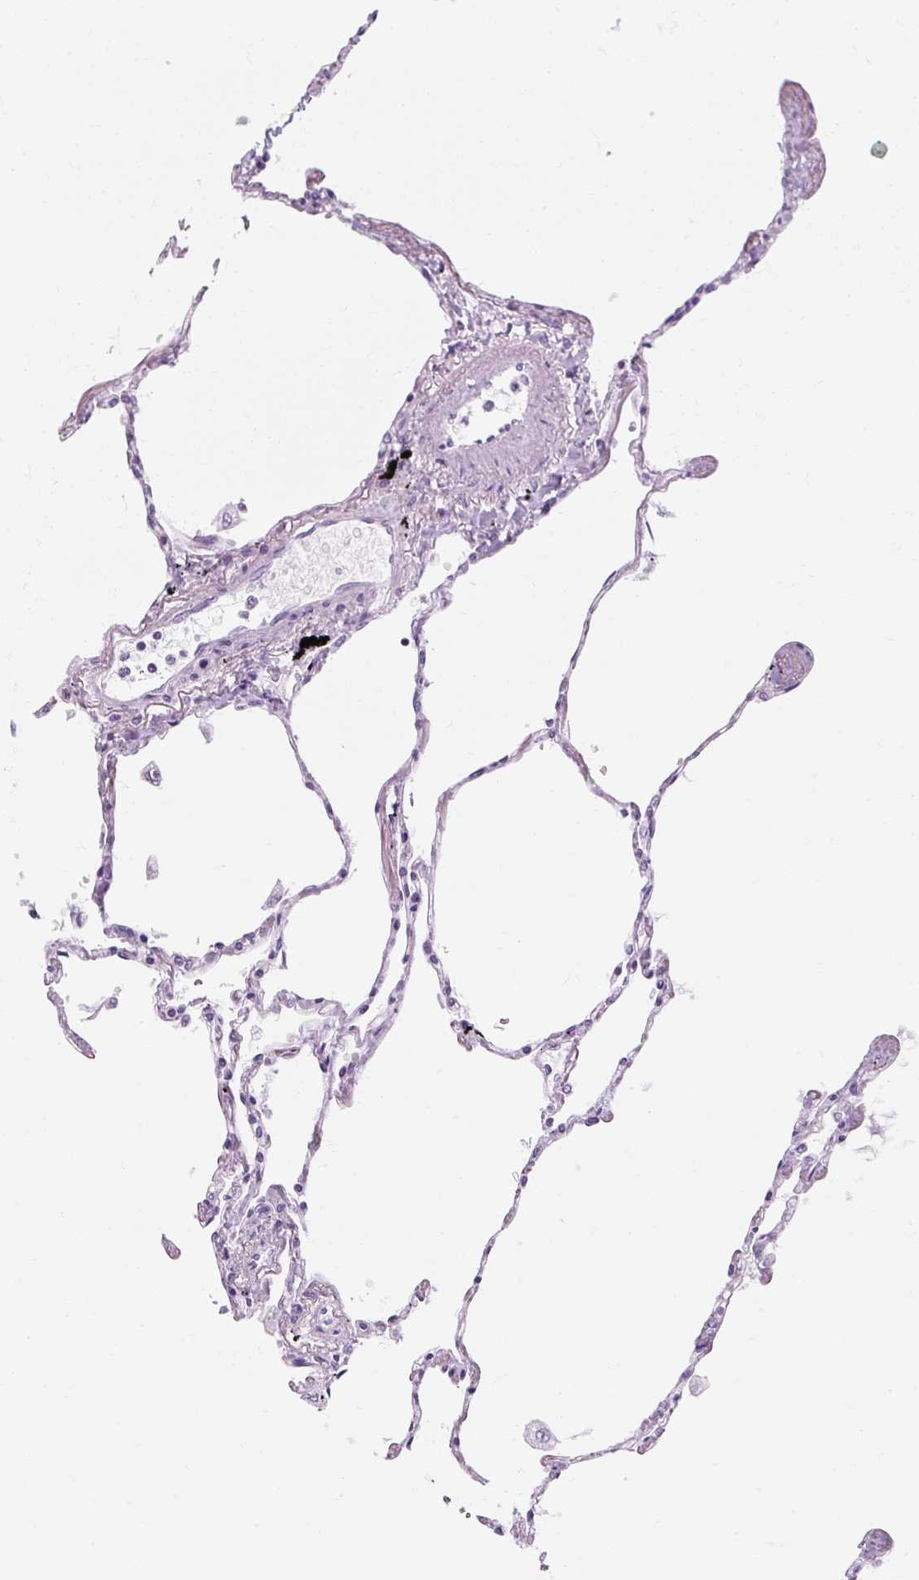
{"staining": {"intensity": "negative", "quantity": "none", "location": "none"}, "tissue": "lung", "cell_type": "Alveolar cells", "image_type": "normal", "snomed": [{"axis": "morphology", "description": "Normal tissue, NOS"}, {"axis": "topography", "description": "Lung"}], "caption": "The micrograph displays no staining of alveolar cells in normal lung. Brightfield microscopy of immunohistochemistry (IHC) stained with DAB (brown) and hematoxylin (blue), captured at high magnification.", "gene": "TIGD2", "patient": {"sex": "female", "age": 67}}